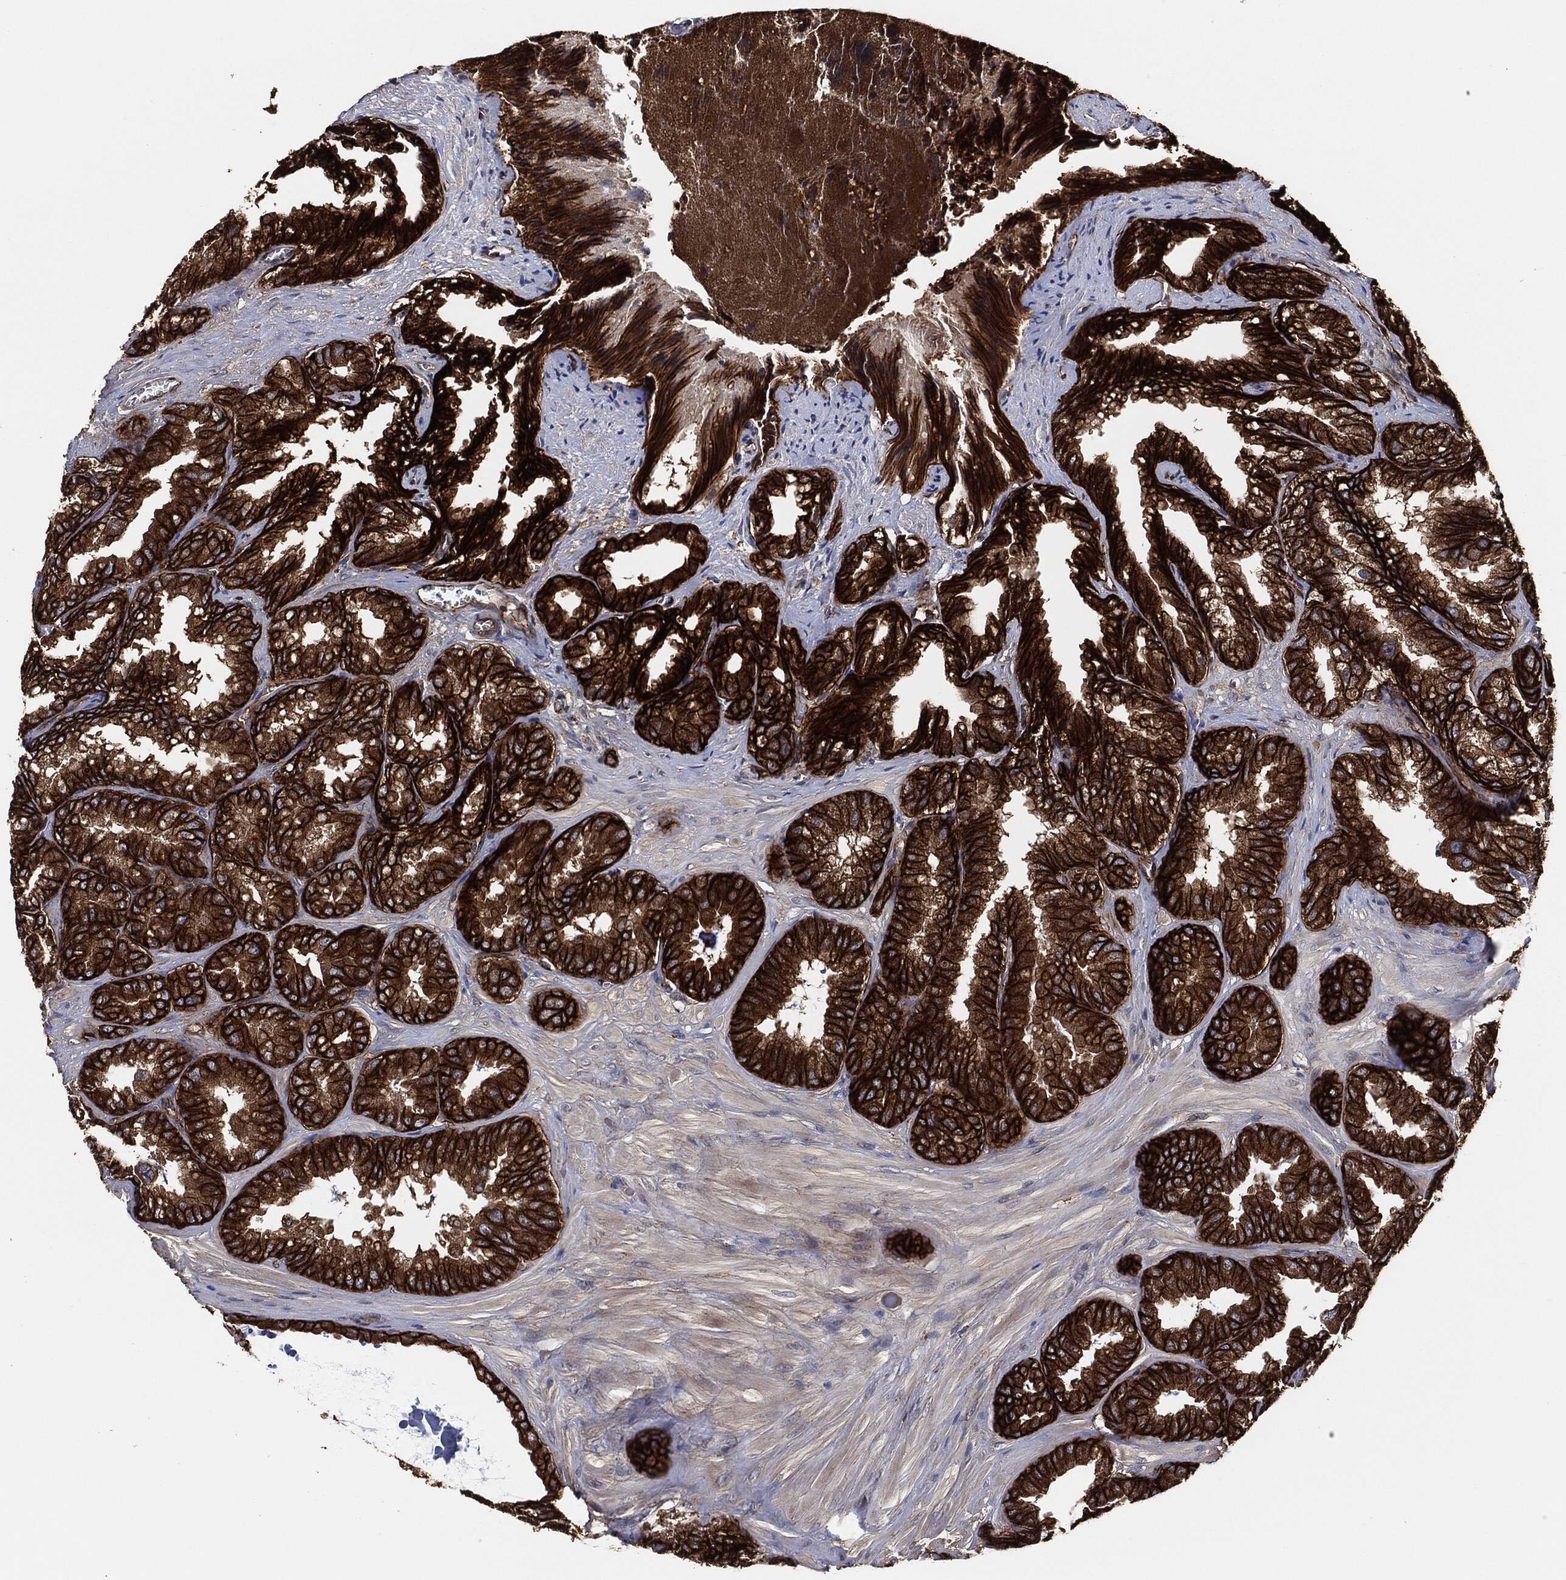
{"staining": {"intensity": "strong", "quantity": ">75%", "location": "cytoplasmic/membranous"}, "tissue": "epididymis", "cell_type": "Glandular cells", "image_type": "normal", "snomed": [{"axis": "morphology", "description": "Normal tissue, NOS"}, {"axis": "topography", "description": "Seminal veicle"}, {"axis": "topography", "description": "Epididymis"}], "caption": "High-magnification brightfield microscopy of normal epididymis stained with DAB (3,3'-diaminobenzidine) (brown) and counterstained with hematoxylin (blue). glandular cells exhibit strong cytoplasmic/membranous expression is seen in about>75% of cells.", "gene": "CTNNA1", "patient": {"sex": "male", "age": 63}}